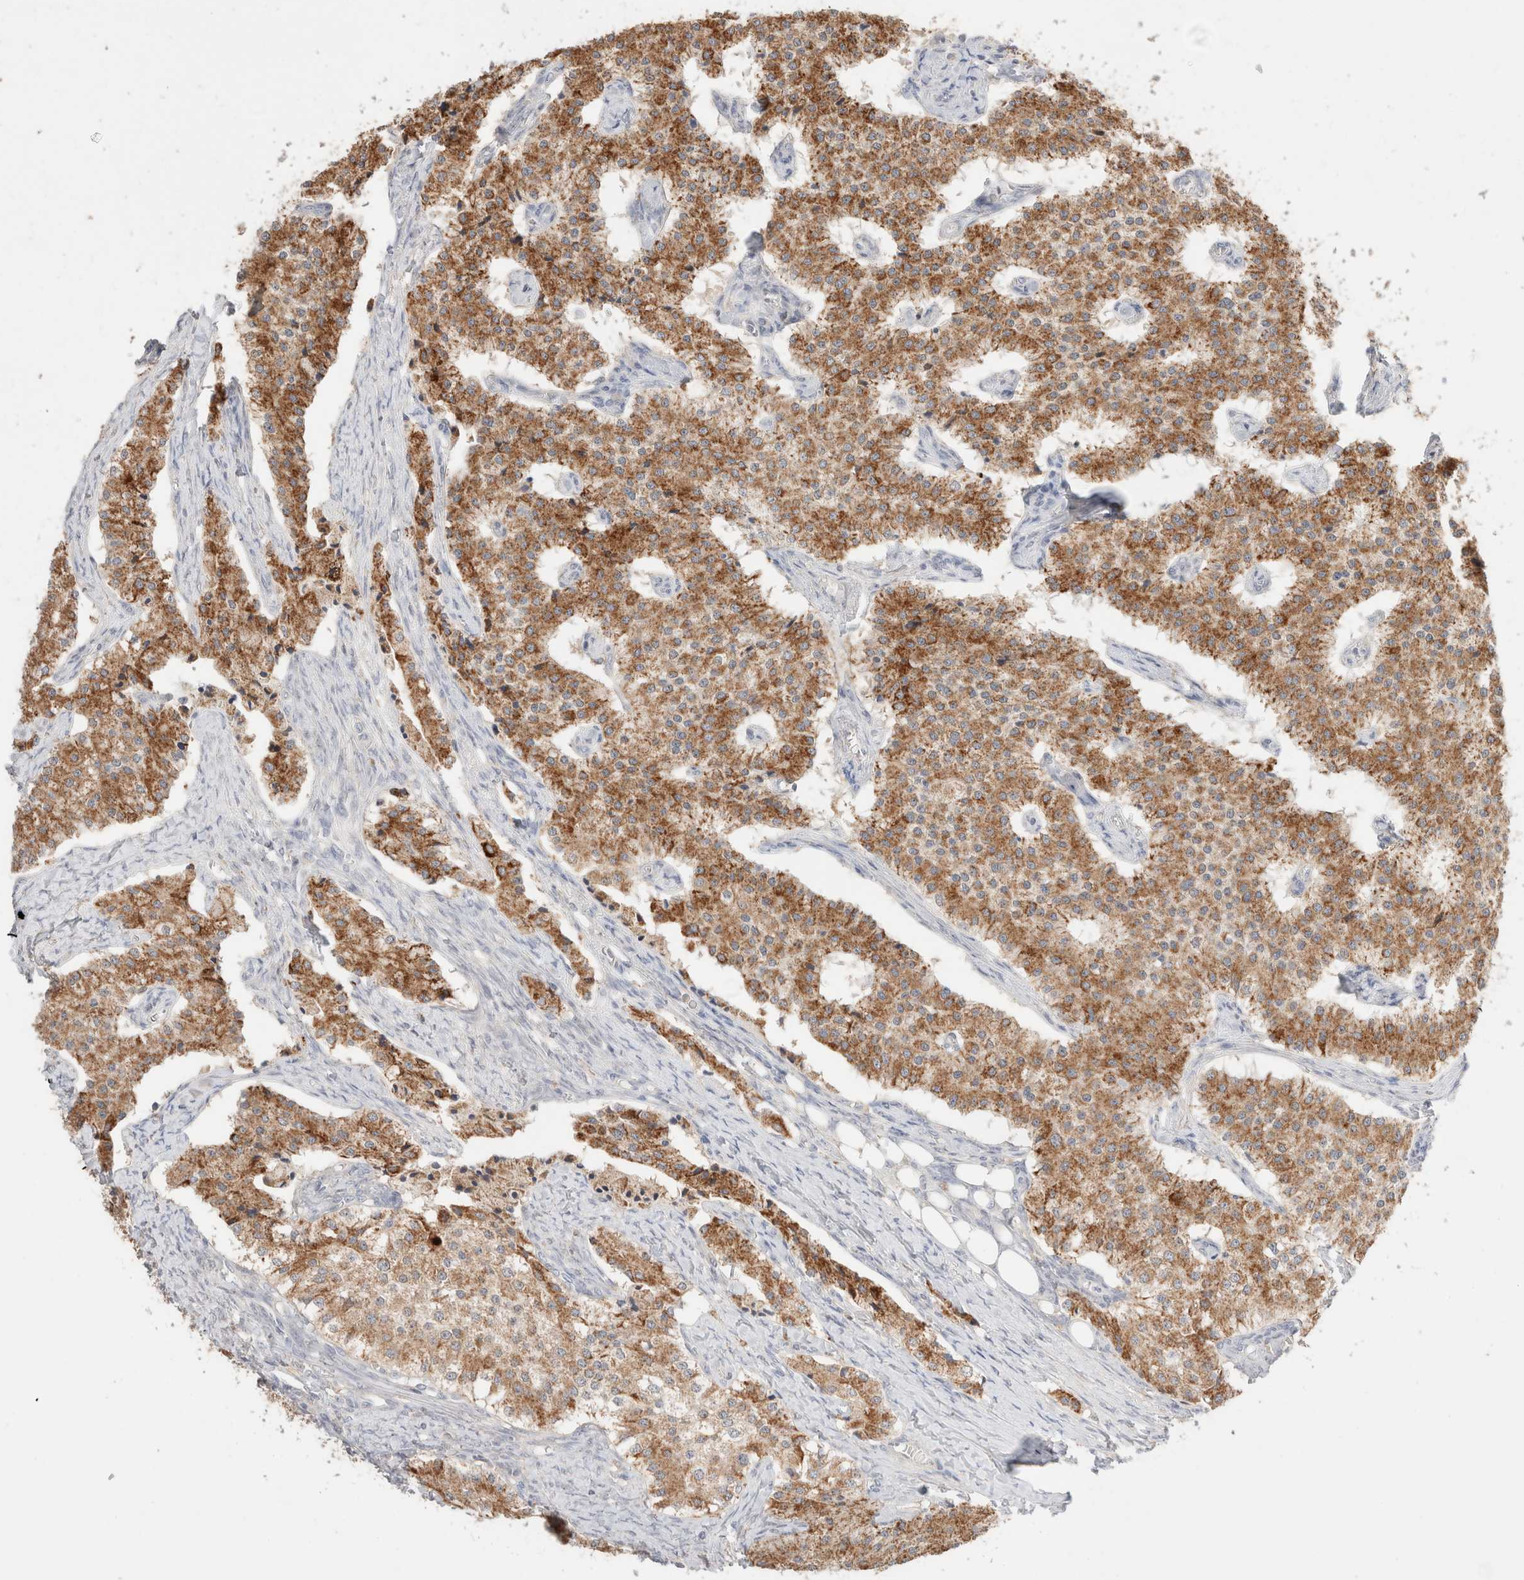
{"staining": {"intensity": "moderate", "quantity": ">75%", "location": "cytoplasmic/membranous"}, "tissue": "carcinoid", "cell_type": "Tumor cells", "image_type": "cancer", "snomed": [{"axis": "morphology", "description": "Carcinoid, malignant, NOS"}, {"axis": "topography", "description": "Colon"}], "caption": "IHC photomicrograph of human carcinoid stained for a protein (brown), which displays medium levels of moderate cytoplasmic/membranous staining in about >75% of tumor cells.", "gene": "TRIM41", "patient": {"sex": "female", "age": 52}}